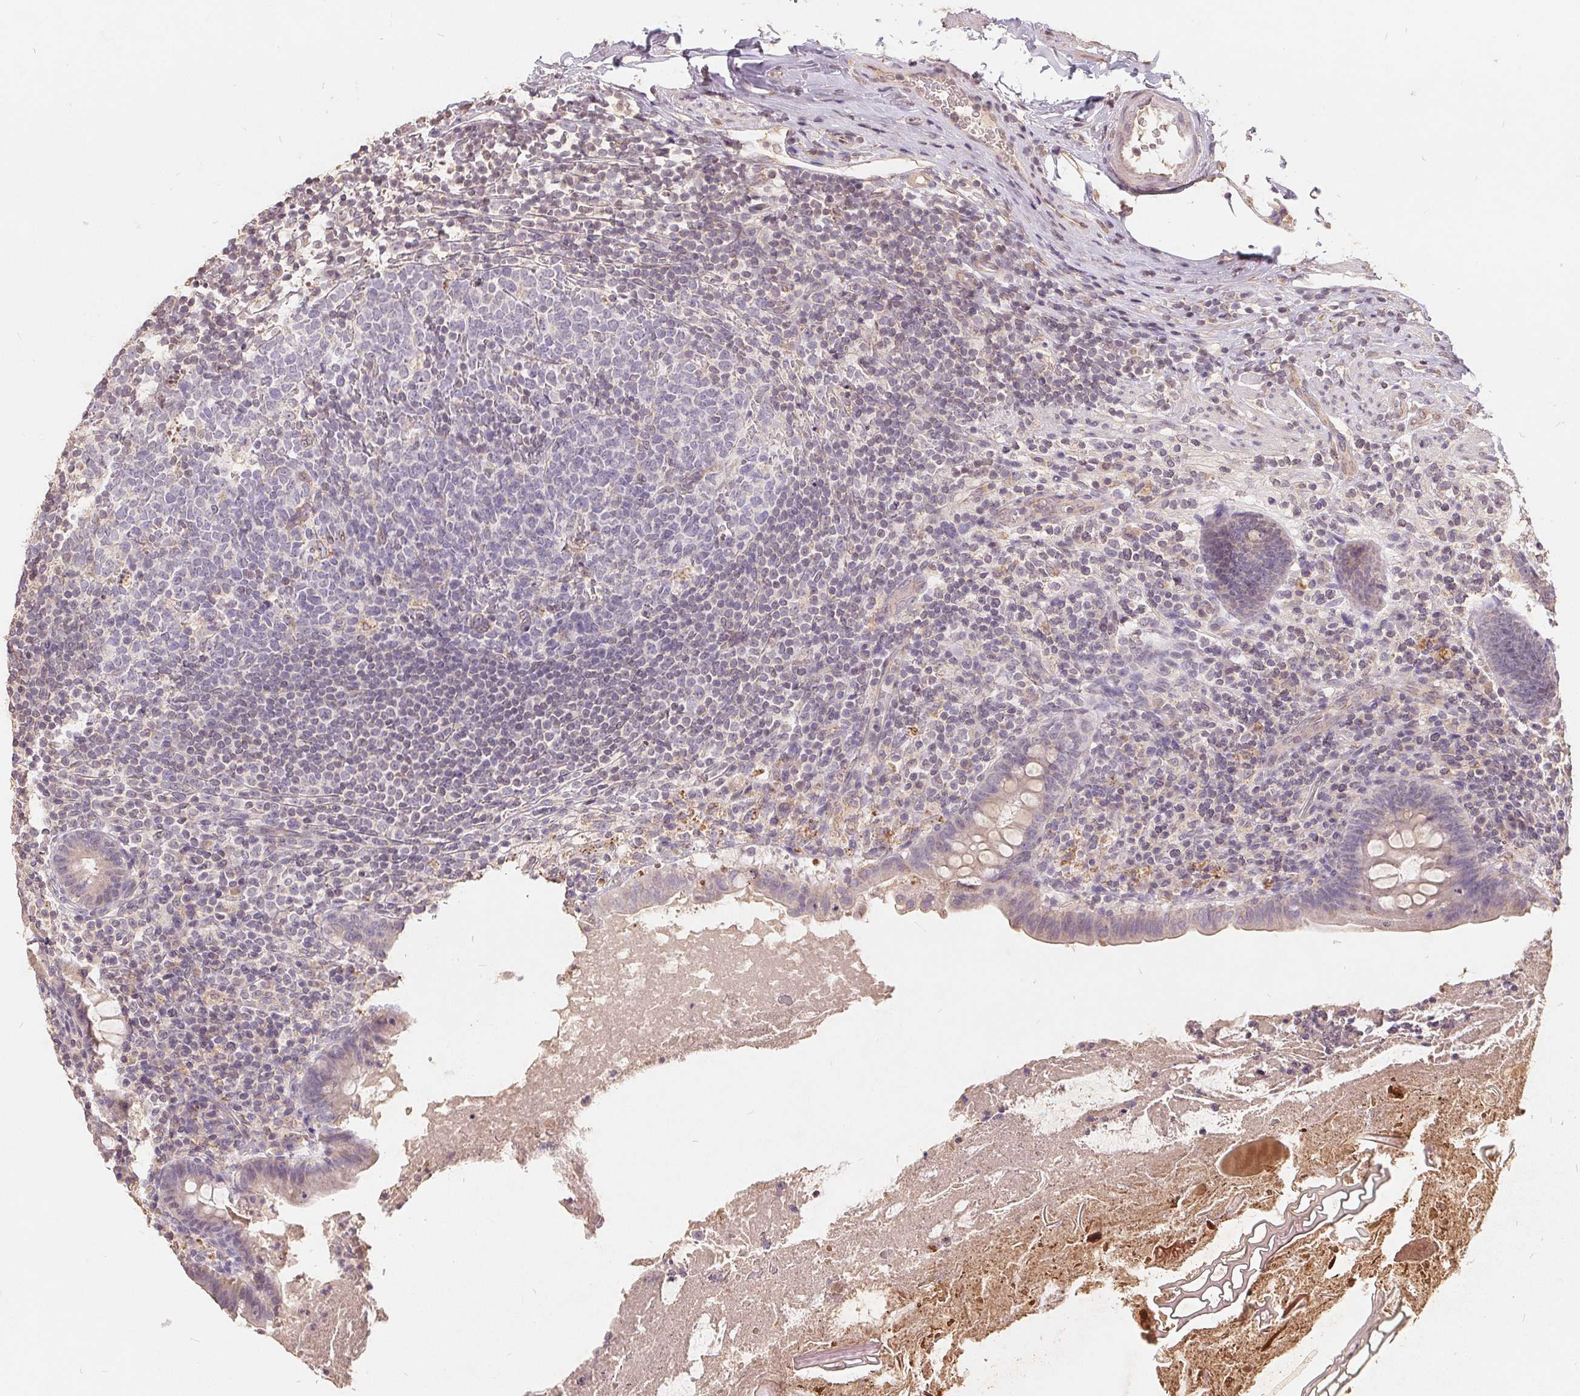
{"staining": {"intensity": "weak", "quantity": "<25%", "location": "cytoplasmic/membranous"}, "tissue": "appendix", "cell_type": "Glandular cells", "image_type": "normal", "snomed": [{"axis": "morphology", "description": "Normal tissue, NOS"}, {"axis": "topography", "description": "Appendix"}], "caption": "This histopathology image is of normal appendix stained with immunohistochemistry to label a protein in brown with the nuclei are counter-stained blue. There is no staining in glandular cells.", "gene": "CDIPT", "patient": {"sex": "male", "age": 47}}